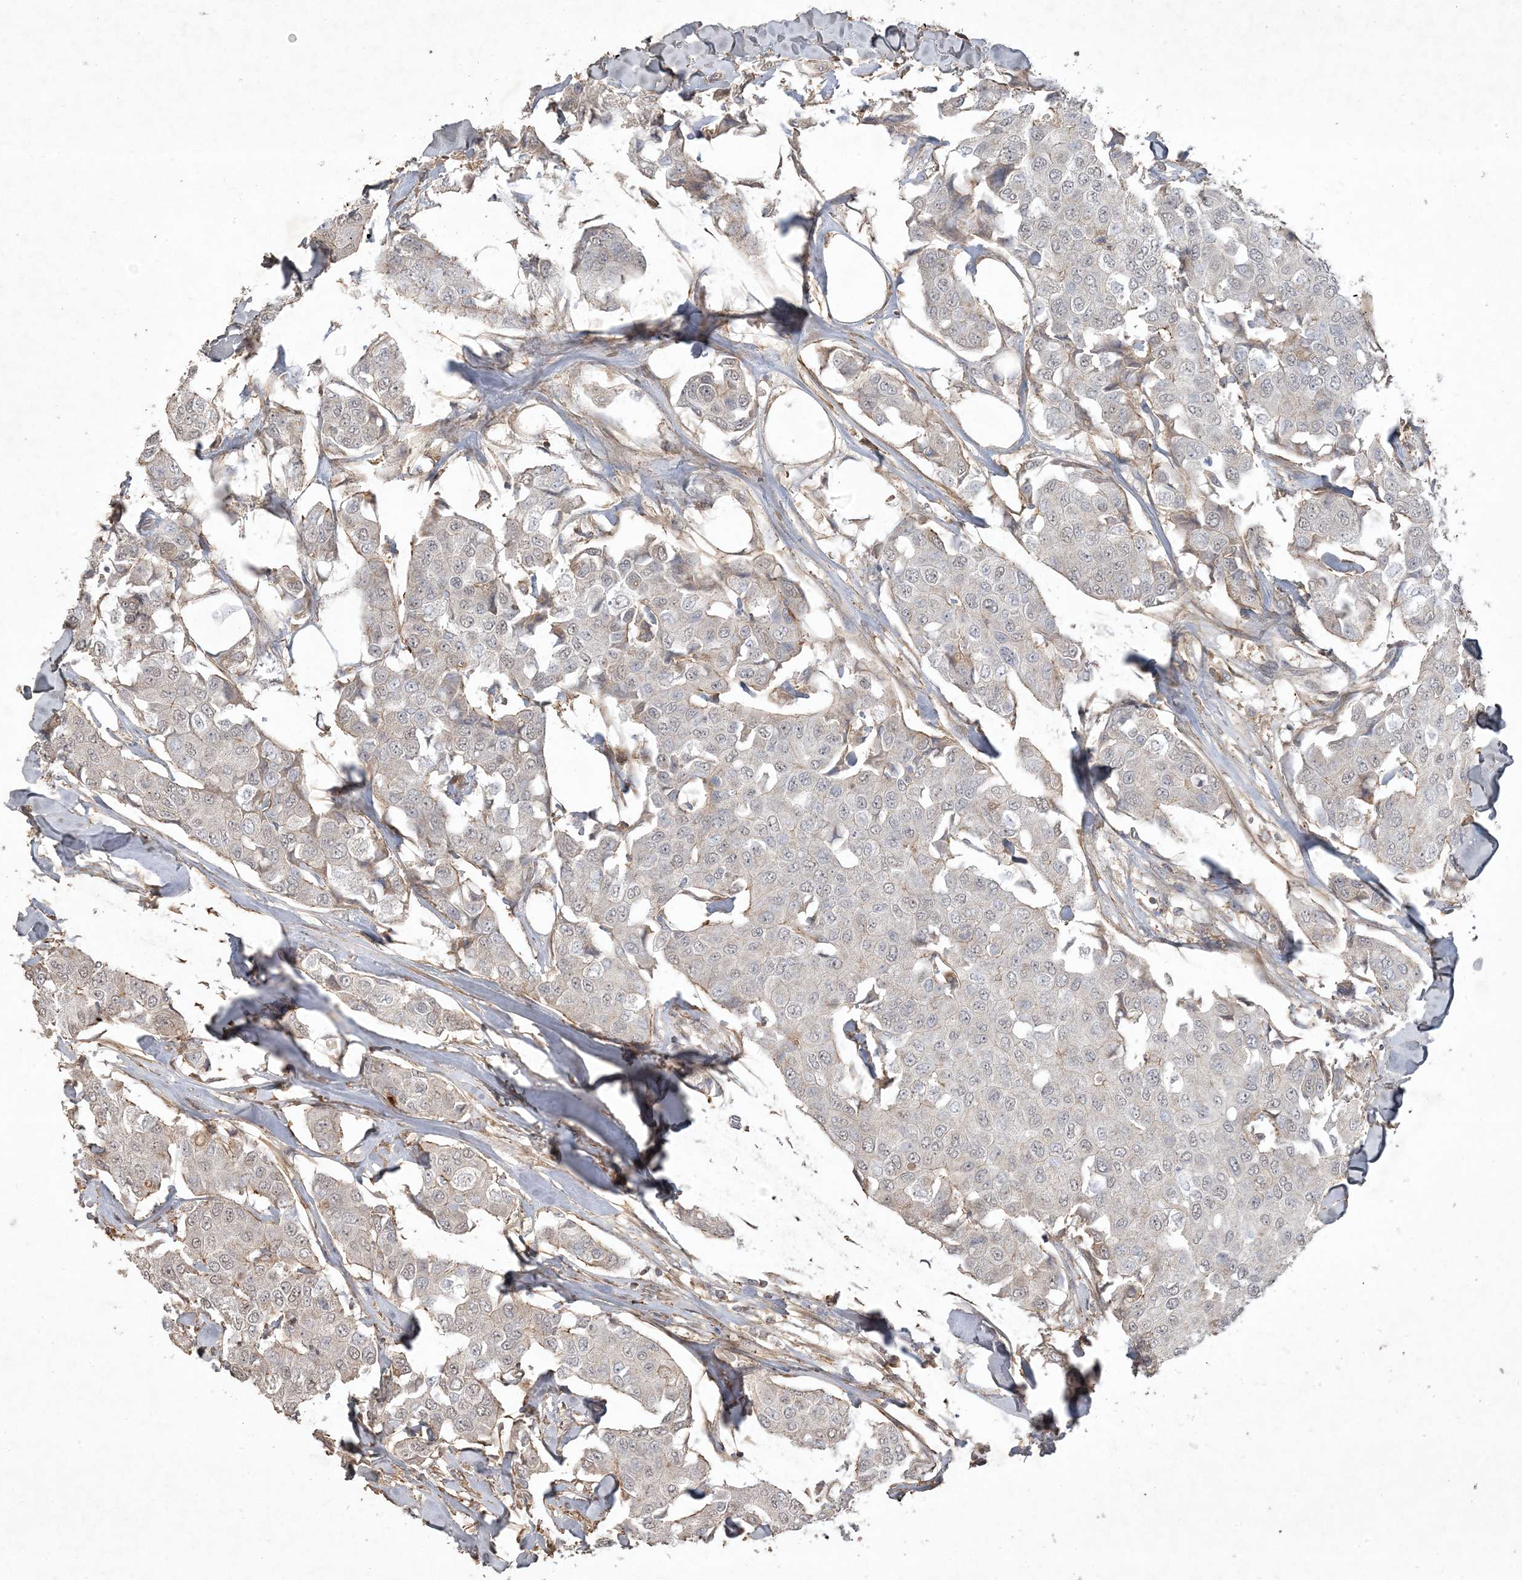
{"staining": {"intensity": "negative", "quantity": "none", "location": "none"}, "tissue": "breast cancer", "cell_type": "Tumor cells", "image_type": "cancer", "snomed": [{"axis": "morphology", "description": "Duct carcinoma"}, {"axis": "topography", "description": "Breast"}], "caption": "High magnification brightfield microscopy of breast infiltrating ductal carcinoma stained with DAB (brown) and counterstained with hematoxylin (blue): tumor cells show no significant expression.", "gene": "PRRT3", "patient": {"sex": "female", "age": 80}}